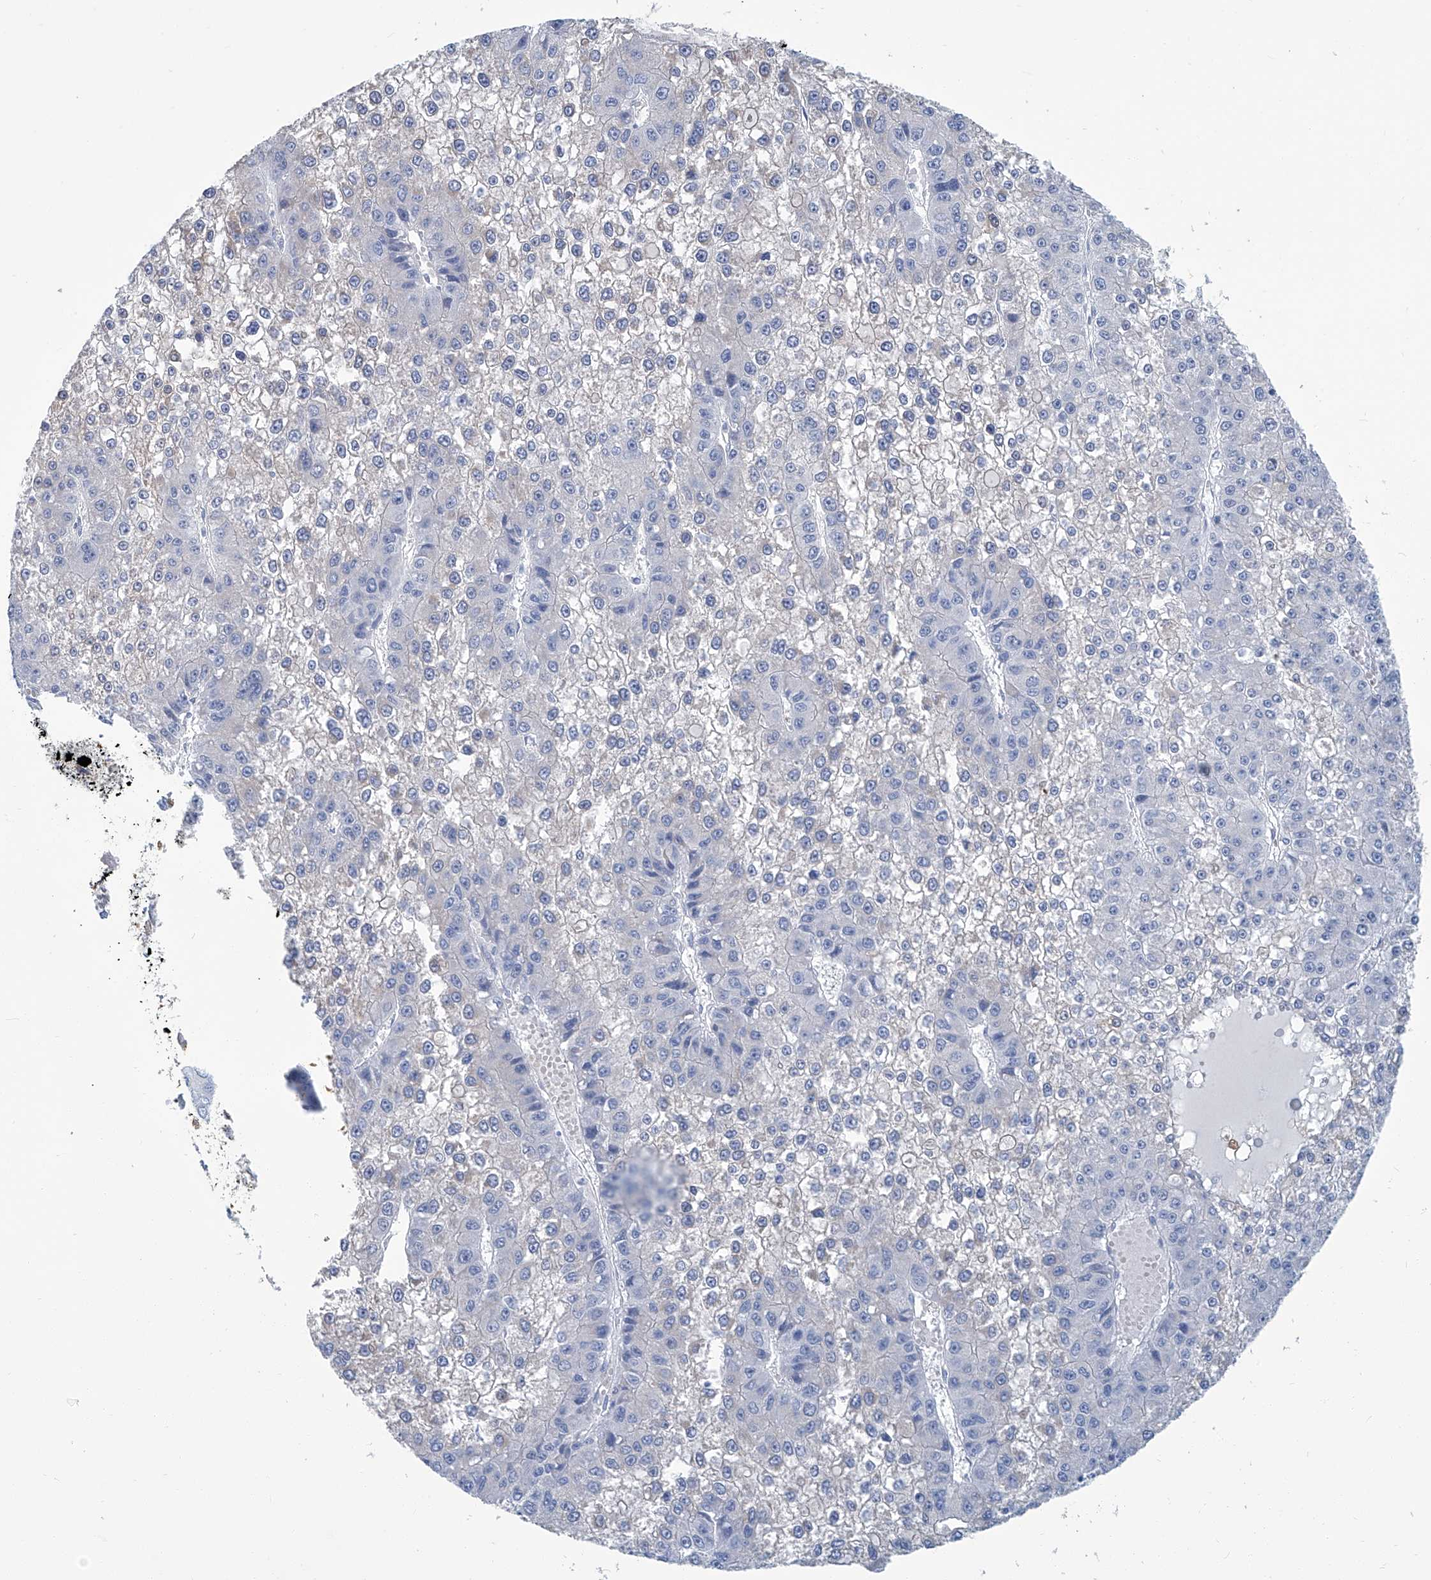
{"staining": {"intensity": "negative", "quantity": "none", "location": "none"}, "tissue": "liver cancer", "cell_type": "Tumor cells", "image_type": "cancer", "snomed": [{"axis": "morphology", "description": "Carcinoma, Hepatocellular, NOS"}, {"axis": "topography", "description": "Liver"}], "caption": "A high-resolution histopathology image shows immunohistochemistry staining of liver cancer, which displays no significant positivity in tumor cells.", "gene": "PFKL", "patient": {"sex": "female", "age": 73}}